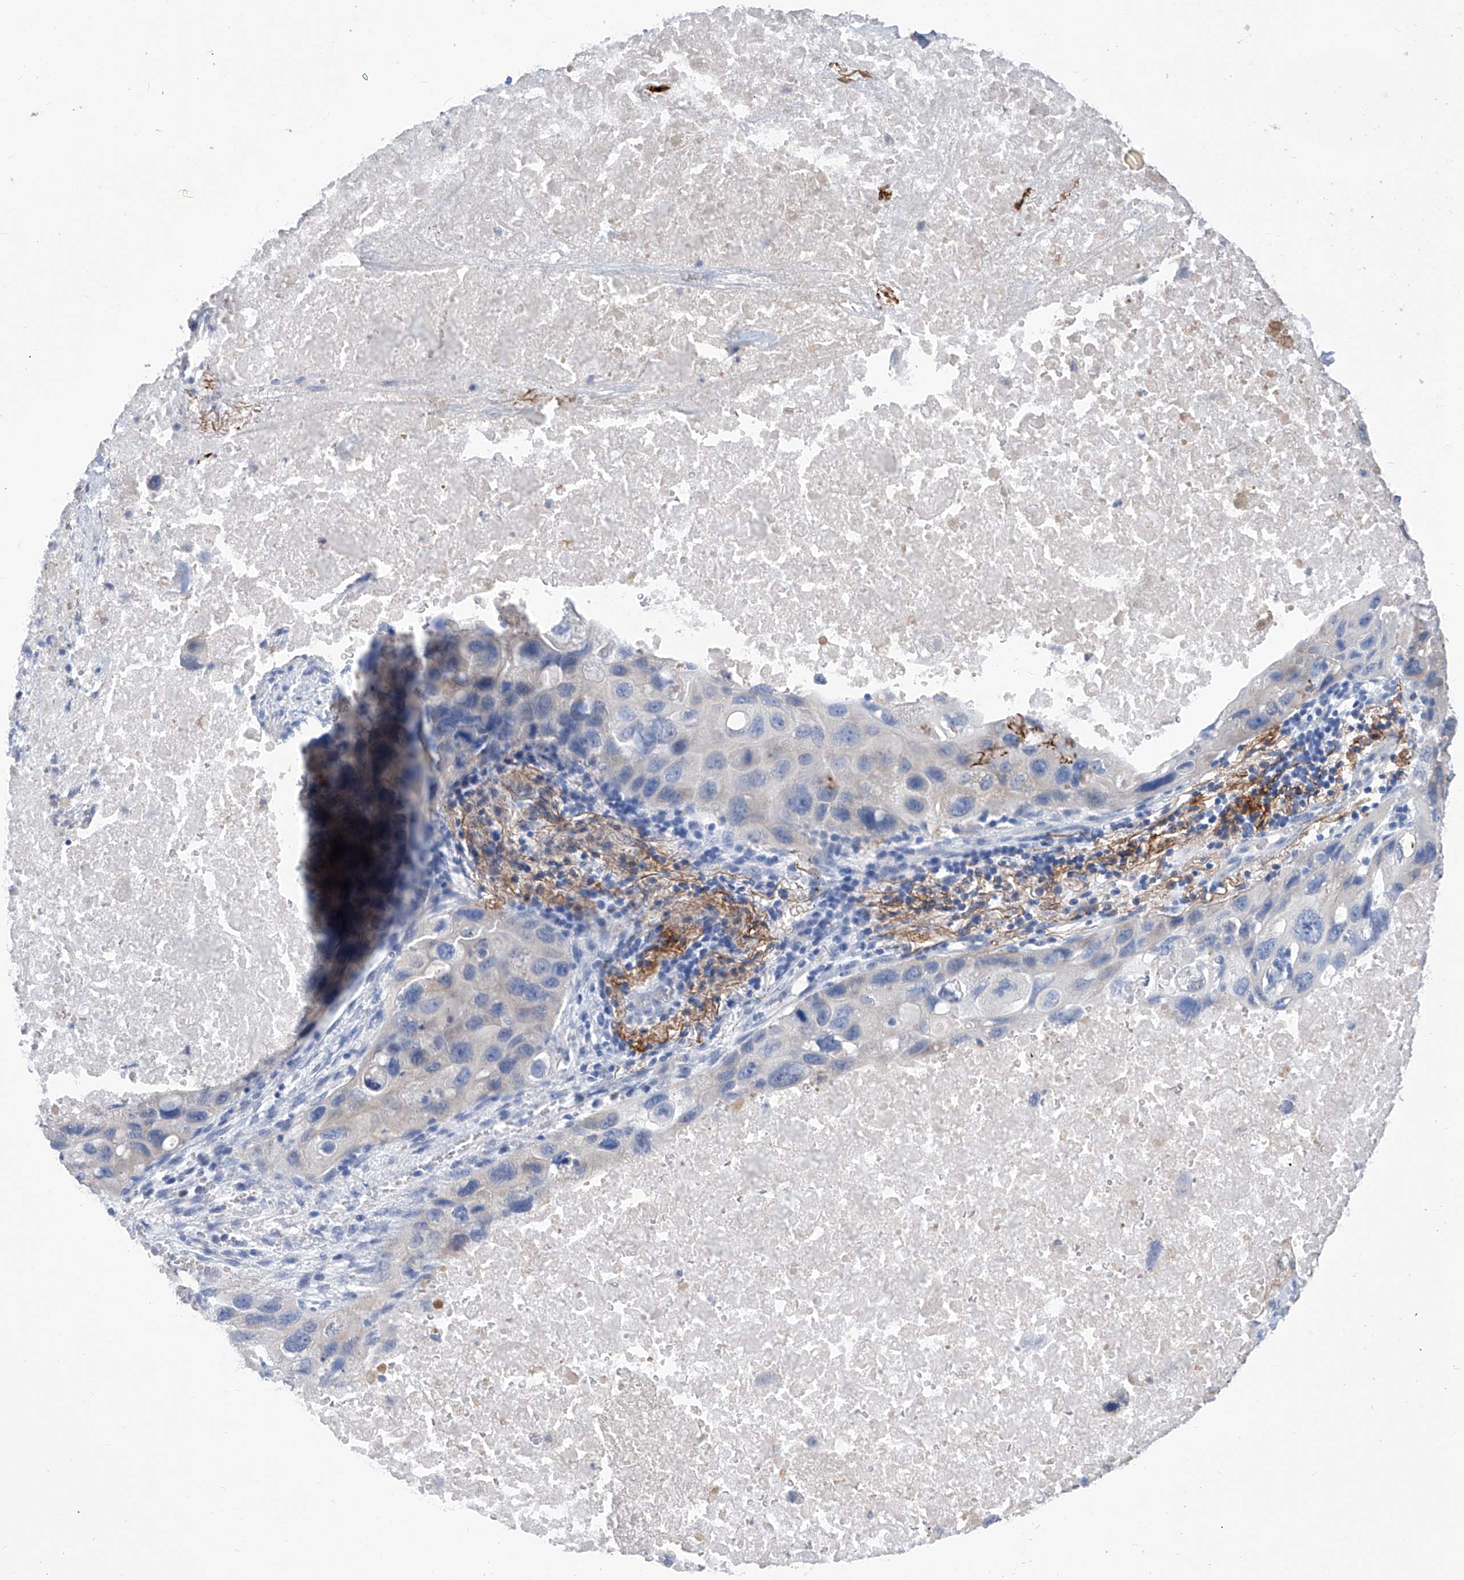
{"staining": {"intensity": "negative", "quantity": "none", "location": "none"}, "tissue": "lung cancer", "cell_type": "Tumor cells", "image_type": "cancer", "snomed": [{"axis": "morphology", "description": "Squamous cell carcinoma, NOS"}, {"axis": "topography", "description": "Lung"}], "caption": "Immunohistochemistry (IHC) micrograph of neoplastic tissue: human lung squamous cell carcinoma stained with DAB (3,3'-diaminobenzidine) exhibits no significant protein positivity in tumor cells.", "gene": "SMS", "patient": {"sex": "female", "age": 73}}